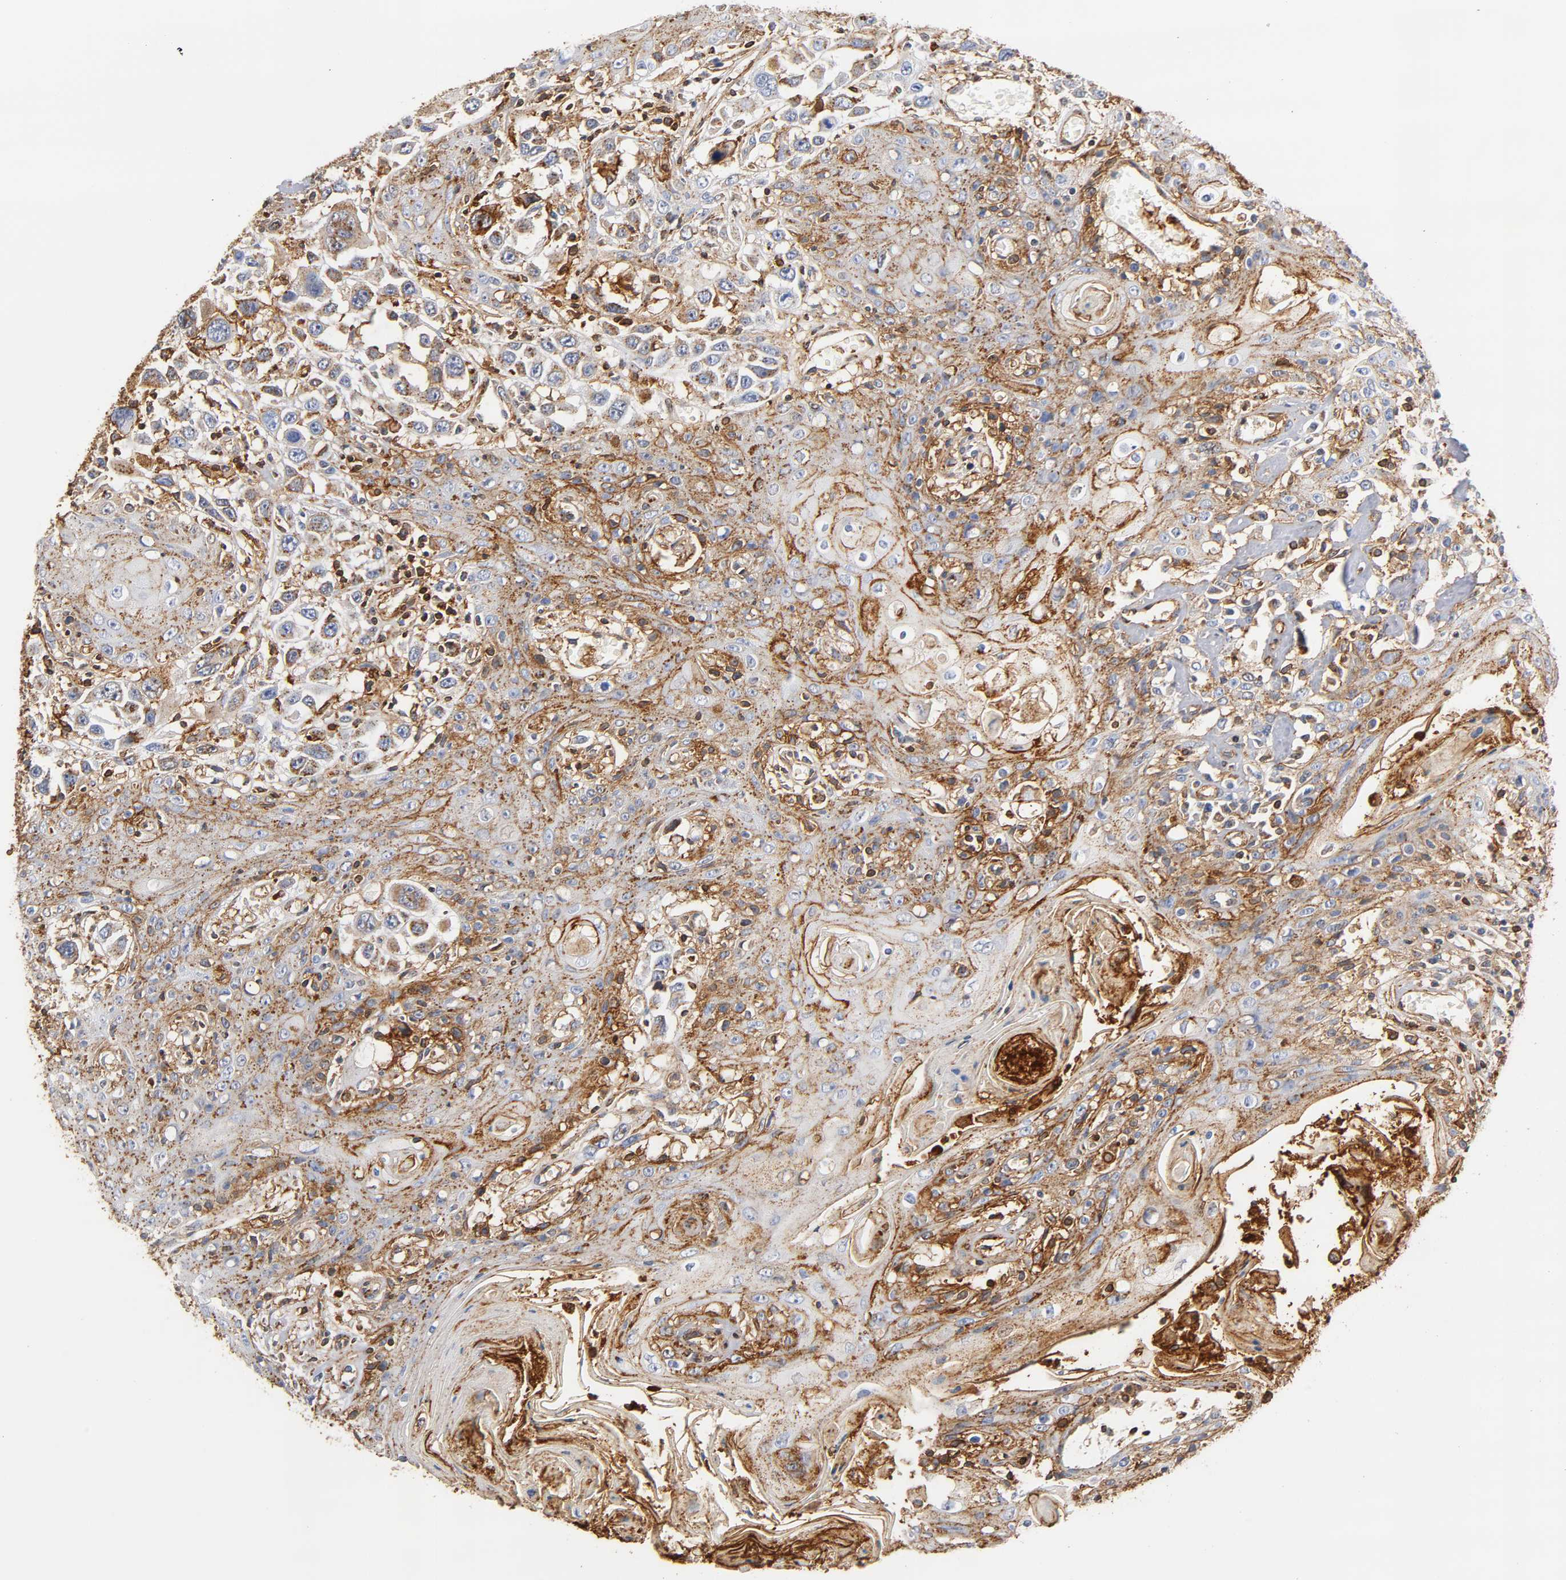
{"staining": {"intensity": "moderate", "quantity": "25%-75%", "location": "cytoplasmic/membranous"}, "tissue": "head and neck cancer", "cell_type": "Tumor cells", "image_type": "cancer", "snomed": [{"axis": "morphology", "description": "Squamous cell carcinoma, NOS"}, {"axis": "topography", "description": "Oral tissue"}, {"axis": "topography", "description": "Head-Neck"}], "caption": "A micrograph of human squamous cell carcinoma (head and neck) stained for a protein demonstrates moderate cytoplasmic/membranous brown staining in tumor cells.", "gene": "ANXA11", "patient": {"sex": "female", "age": 76}}